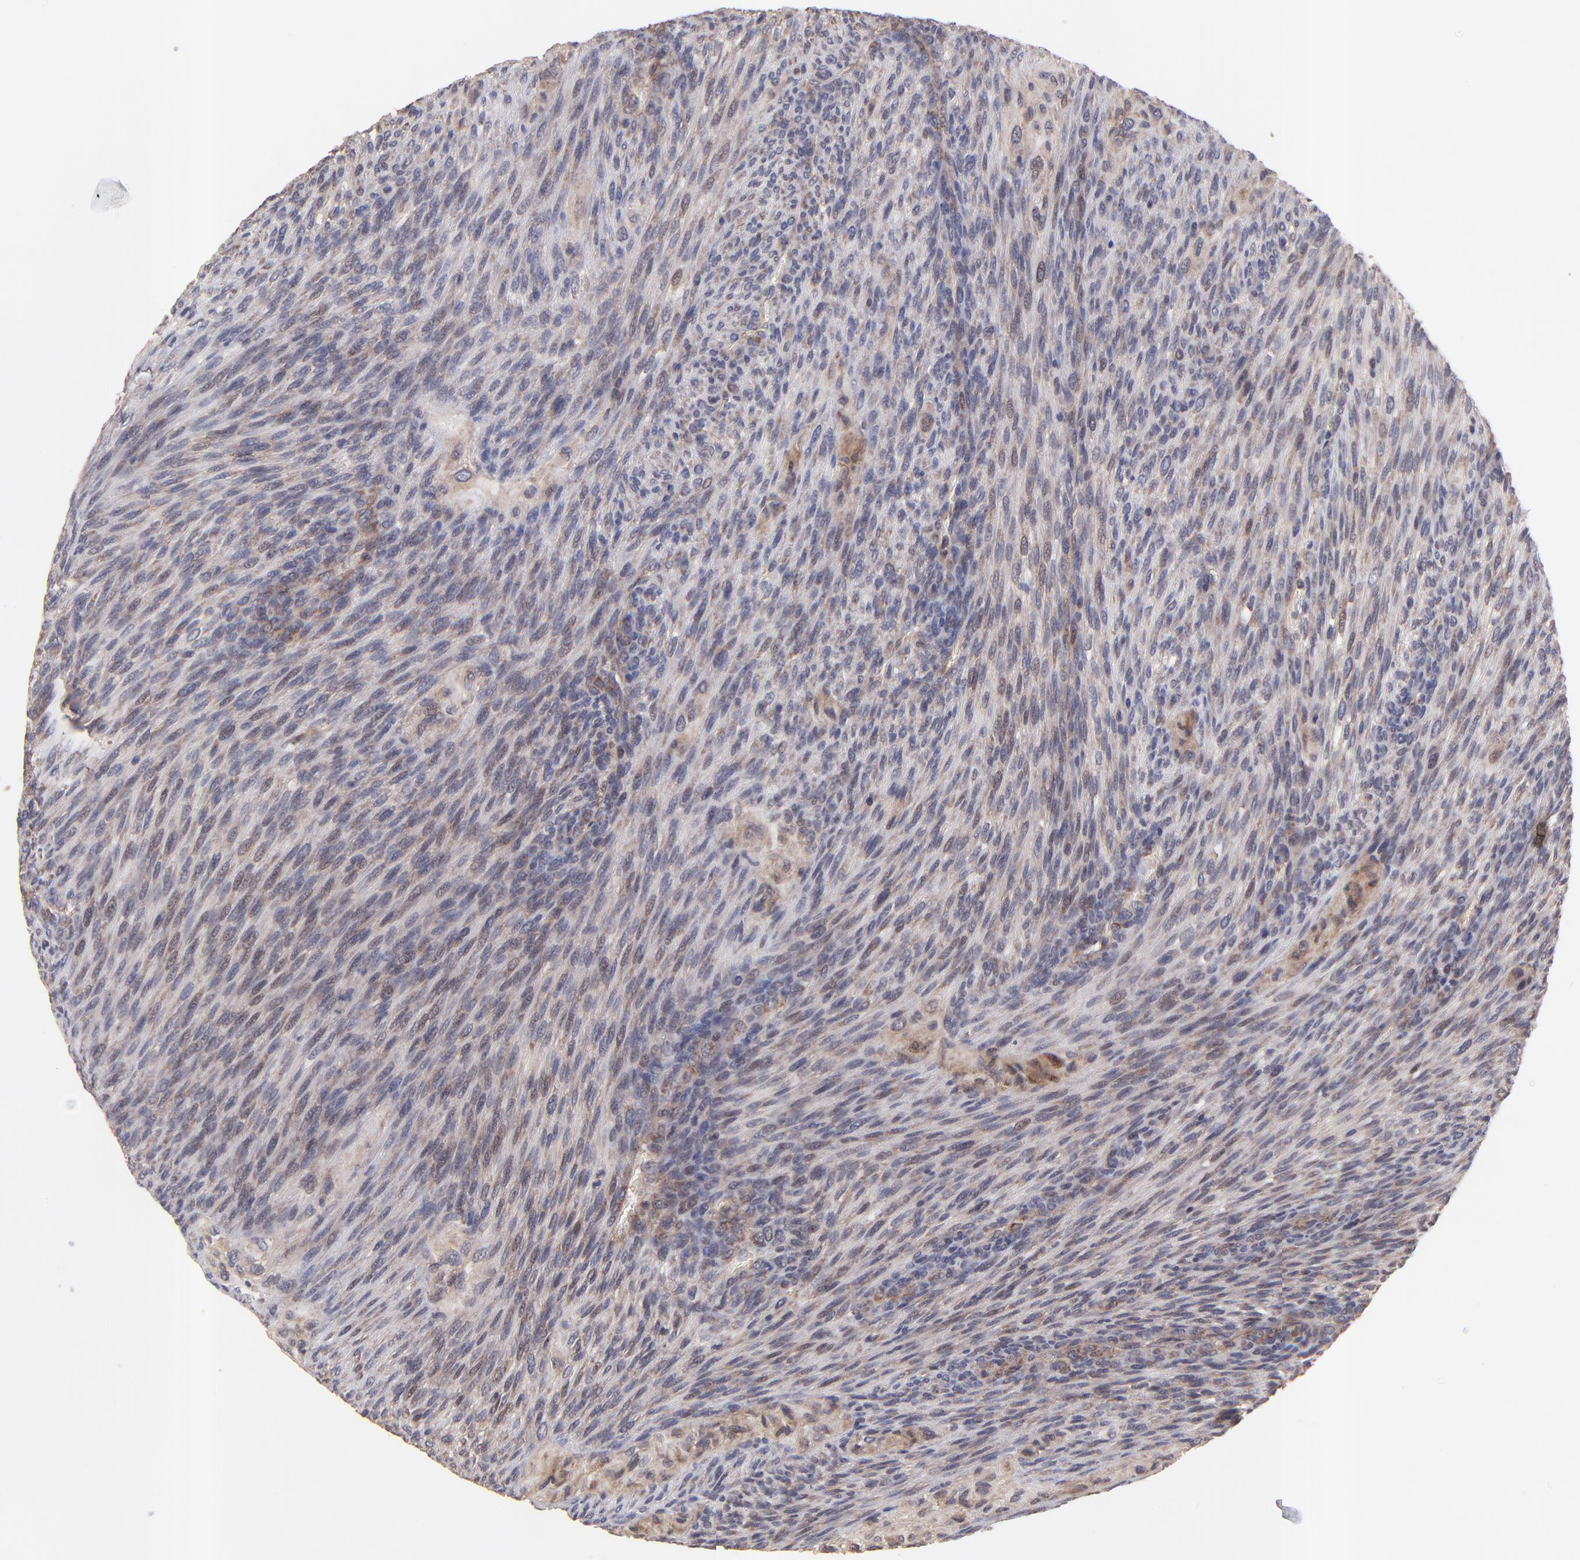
{"staining": {"intensity": "weak", "quantity": ">75%", "location": "cytoplasmic/membranous"}, "tissue": "glioma", "cell_type": "Tumor cells", "image_type": "cancer", "snomed": [{"axis": "morphology", "description": "Glioma, malignant, High grade"}, {"axis": "topography", "description": "Cerebral cortex"}], "caption": "IHC staining of malignant glioma (high-grade), which exhibits low levels of weak cytoplasmic/membranous expression in approximately >75% of tumor cells indicating weak cytoplasmic/membranous protein expression. The staining was performed using DAB (brown) for protein detection and nuclei were counterstained in hematoxylin (blue).", "gene": "BAIAP2L2", "patient": {"sex": "female", "age": 55}}